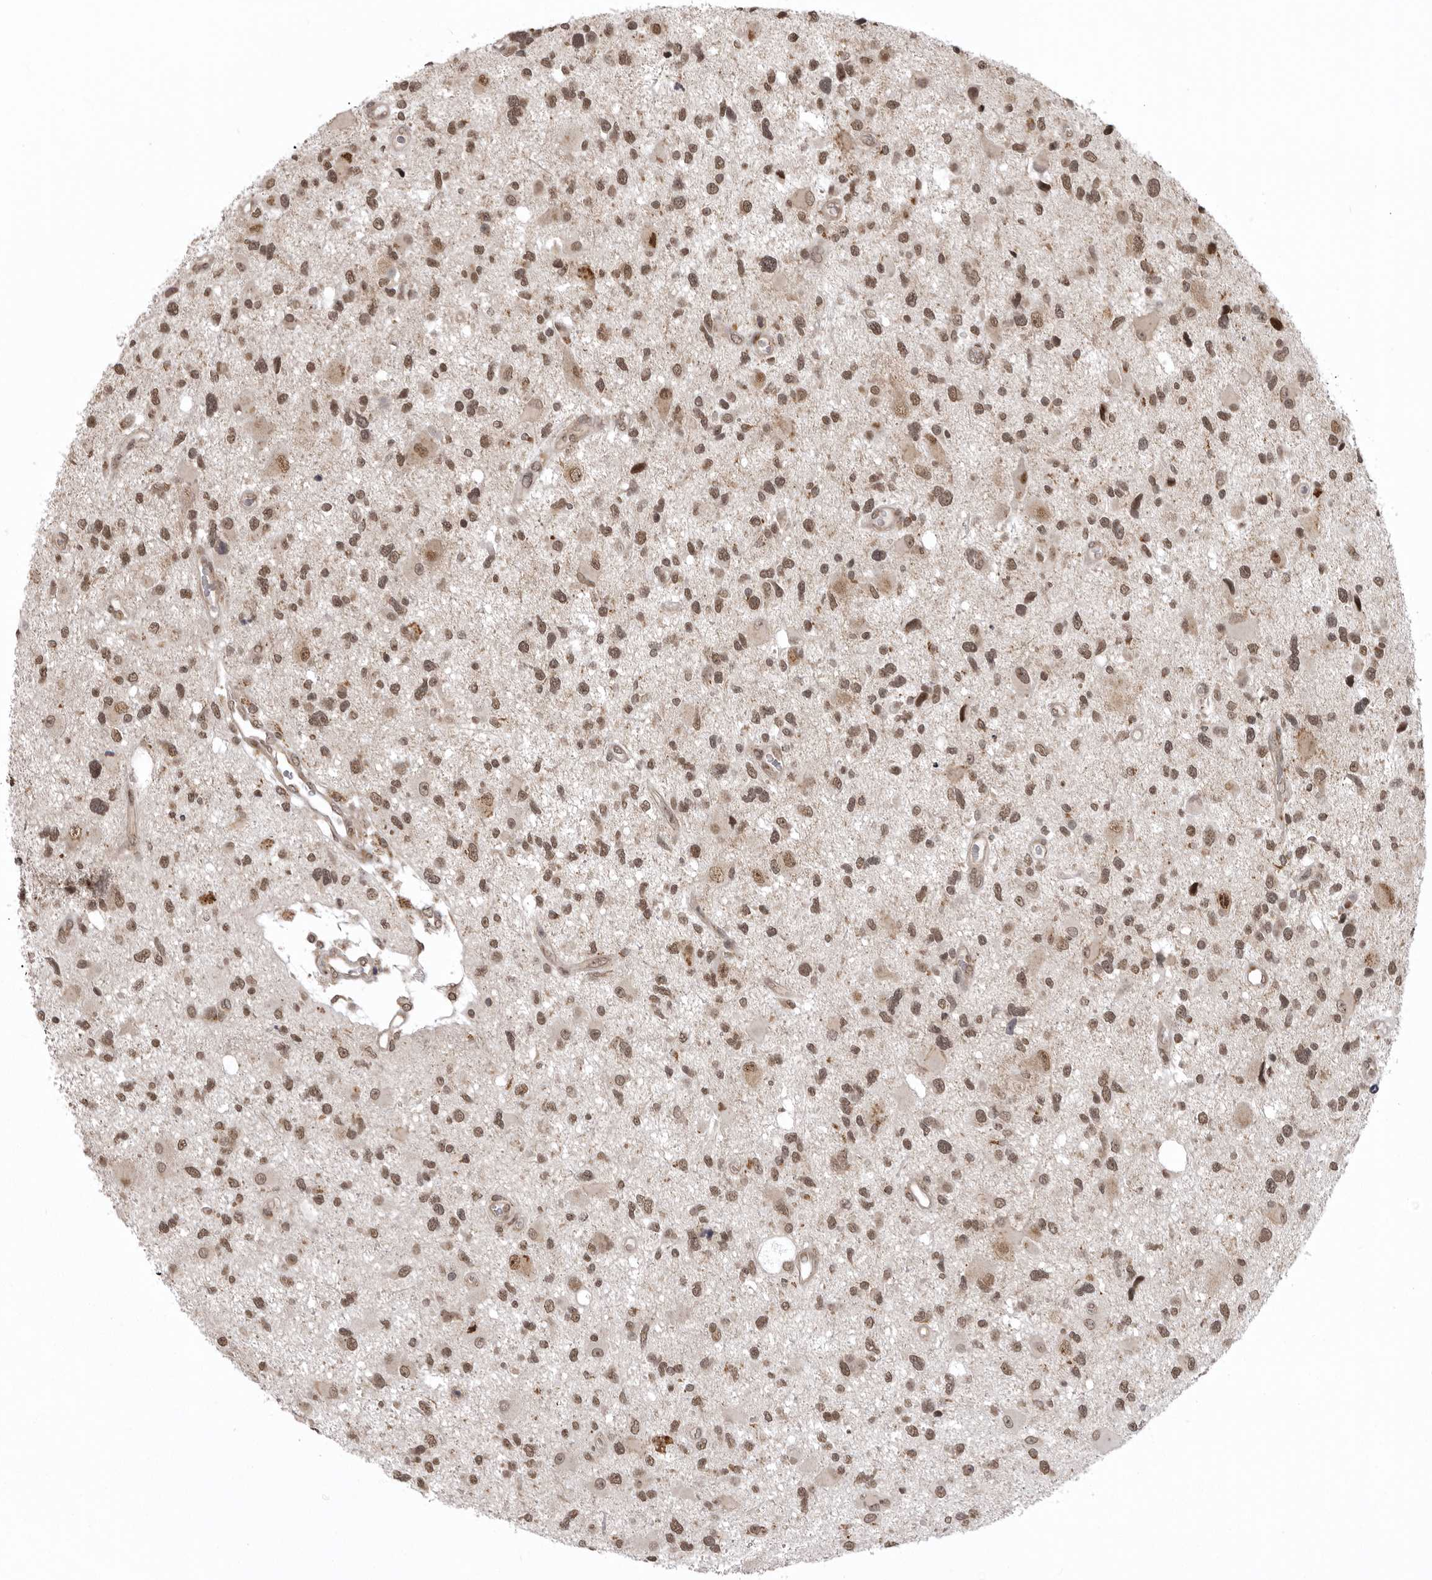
{"staining": {"intensity": "moderate", "quantity": ">75%", "location": "nuclear"}, "tissue": "glioma", "cell_type": "Tumor cells", "image_type": "cancer", "snomed": [{"axis": "morphology", "description": "Glioma, malignant, High grade"}, {"axis": "topography", "description": "Brain"}], "caption": "Protein expression by immunohistochemistry (IHC) demonstrates moderate nuclear positivity in about >75% of tumor cells in glioma.", "gene": "C1orf109", "patient": {"sex": "male", "age": 33}}